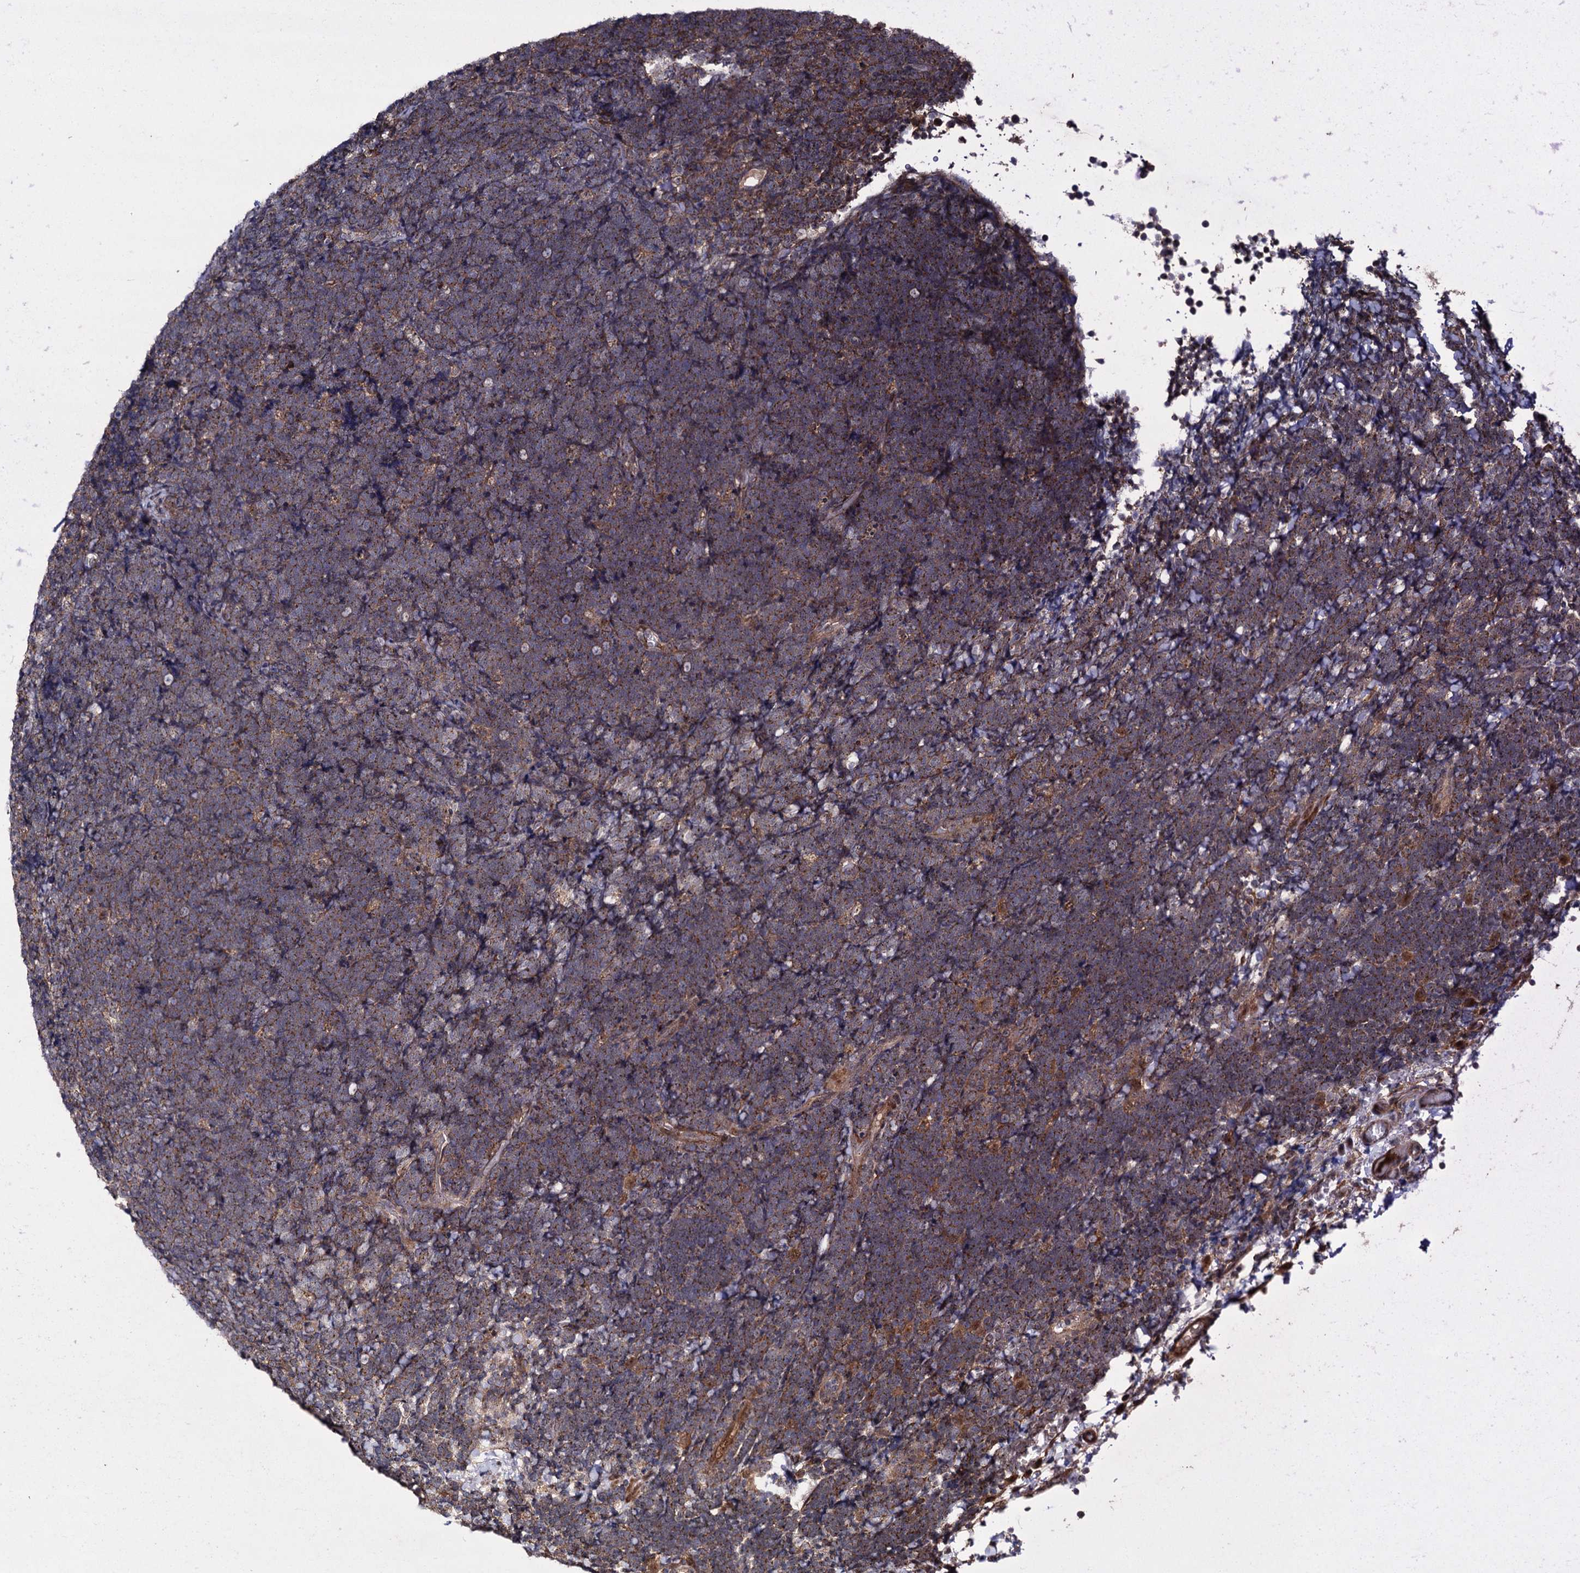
{"staining": {"intensity": "weak", "quantity": "25%-75%", "location": "cytoplasmic/membranous"}, "tissue": "lymphoma", "cell_type": "Tumor cells", "image_type": "cancer", "snomed": [{"axis": "morphology", "description": "Malignant lymphoma, non-Hodgkin's type, High grade"}, {"axis": "topography", "description": "Lymph node"}], "caption": "A brown stain highlights weak cytoplasmic/membranous expression of a protein in lymphoma tumor cells.", "gene": "KXD1", "patient": {"sex": "male", "age": 13}}